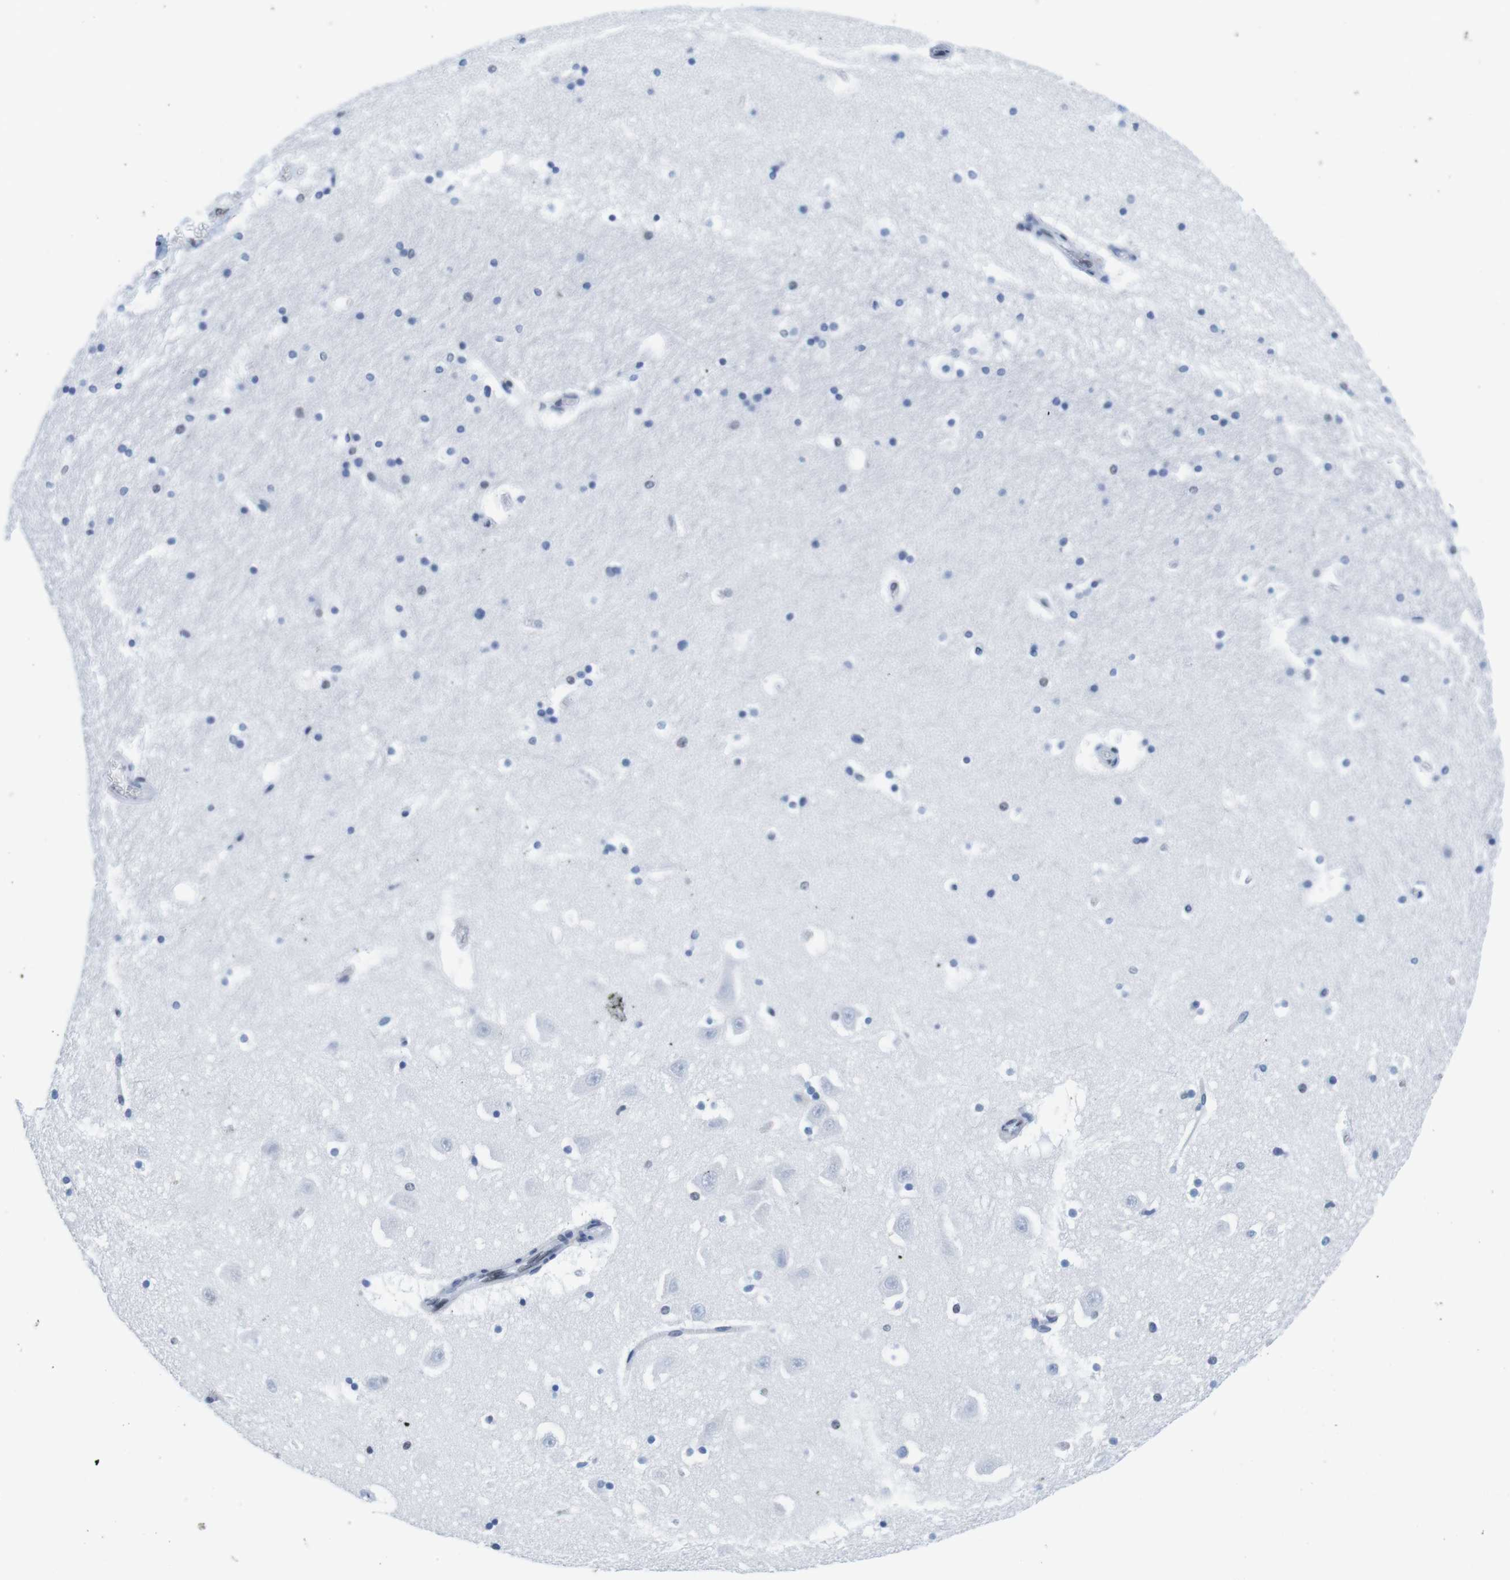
{"staining": {"intensity": "negative", "quantity": "none", "location": "none"}, "tissue": "hippocampus", "cell_type": "Glial cells", "image_type": "normal", "snomed": [{"axis": "morphology", "description": "Normal tissue, NOS"}, {"axis": "topography", "description": "Hippocampus"}], "caption": "Immunohistochemistry (IHC) image of benign hippocampus stained for a protein (brown), which displays no staining in glial cells.", "gene": "IFI16", "patient": {"sex": "male", "age": 45}}